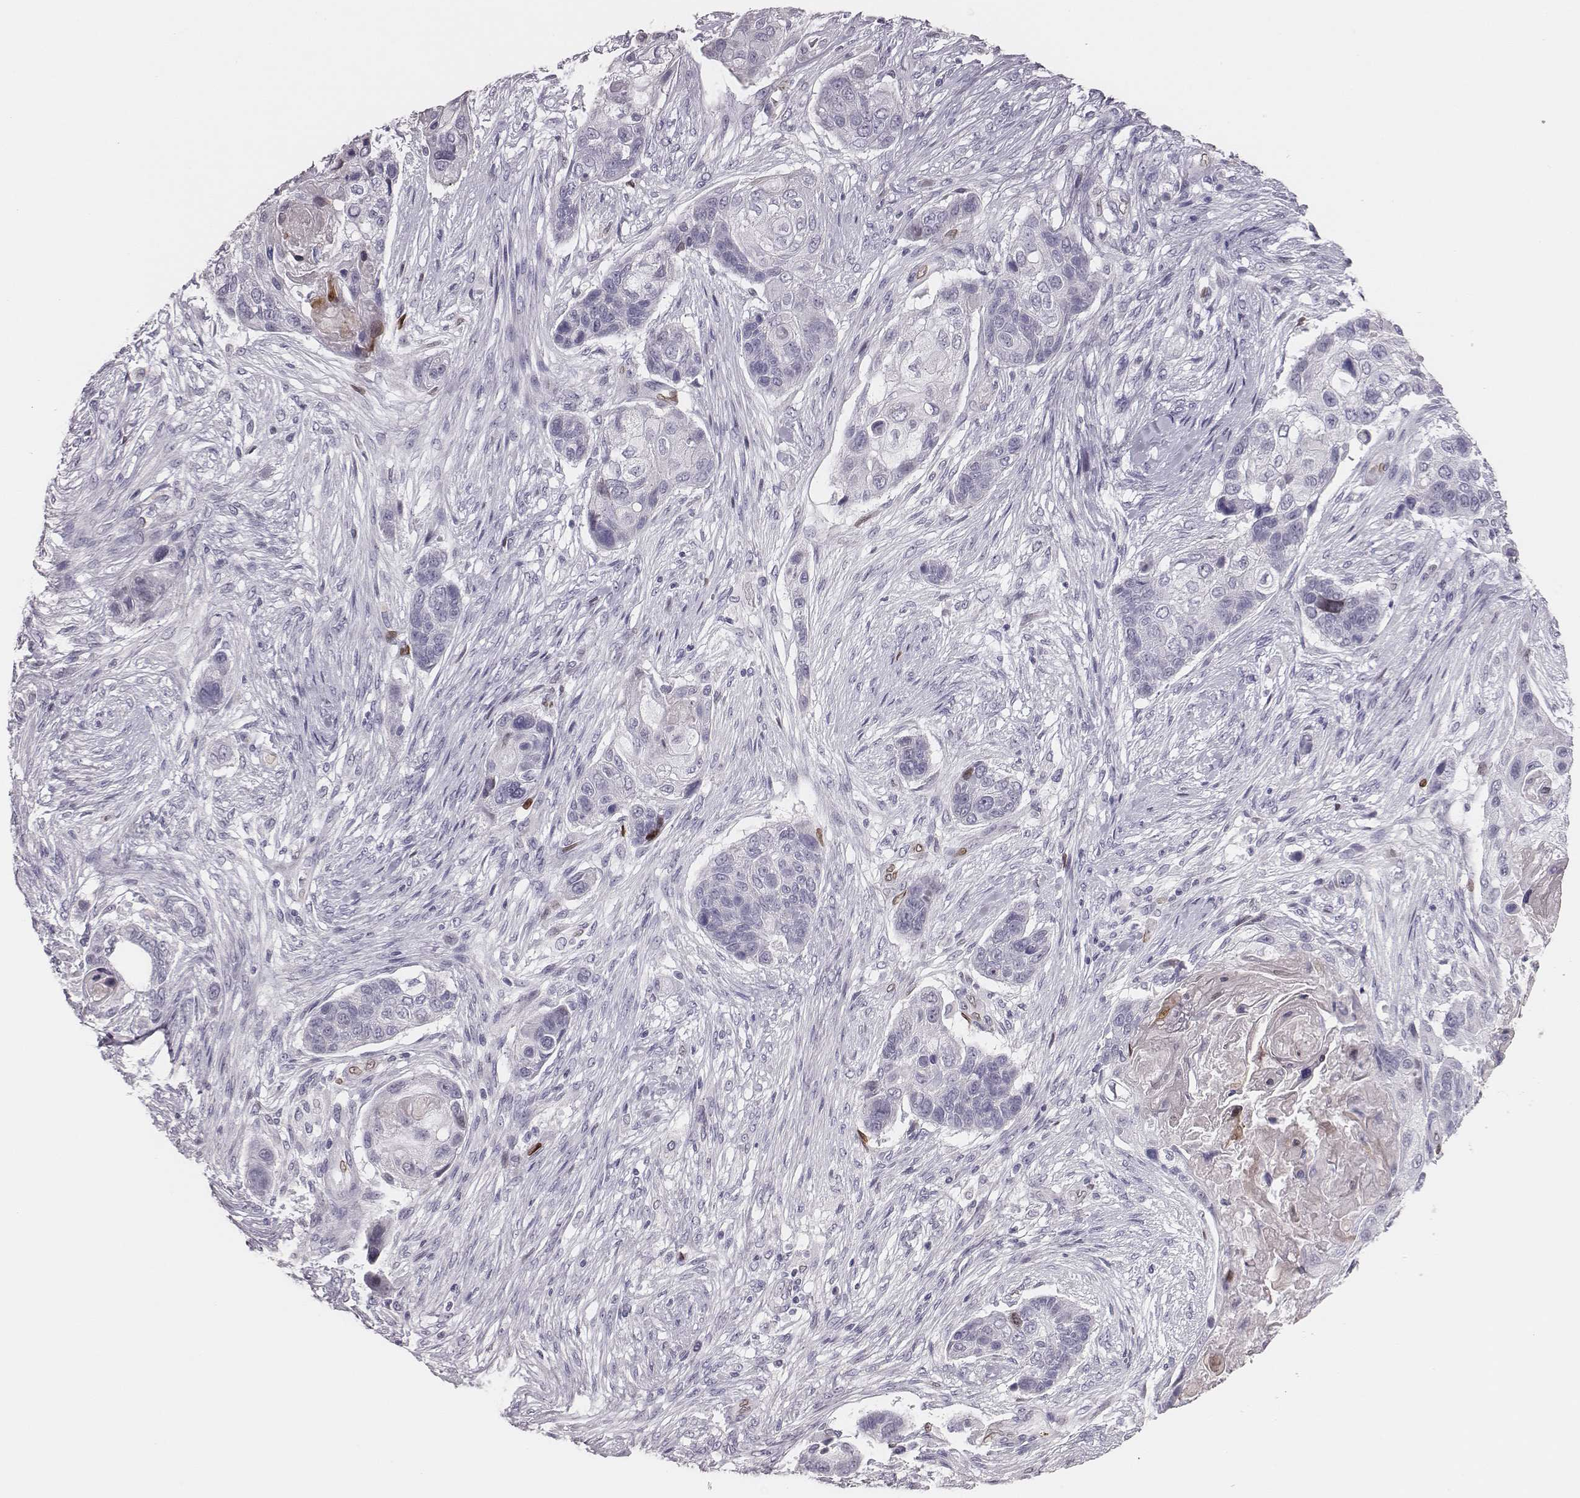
{"staining": {"intensity": "negative", "quantity": "none", "location": "none"}, "tissue": "lung cancer", "cell_type": "Tumor cells", "image_type": "cancer", "snomed": [{"axis": "morphology", "description": "Squamous cell carcinoma, NOS"}, {"axis": "topography", "description": "Lung"}], "caption": "Squamous cell carcinoma (lung) stained for a protein using immunohistochemistry (IHC) reveals no positivity tumor cells.", "gene": "ADGRF4", "patient": {"sex": "male", "age": 69}}